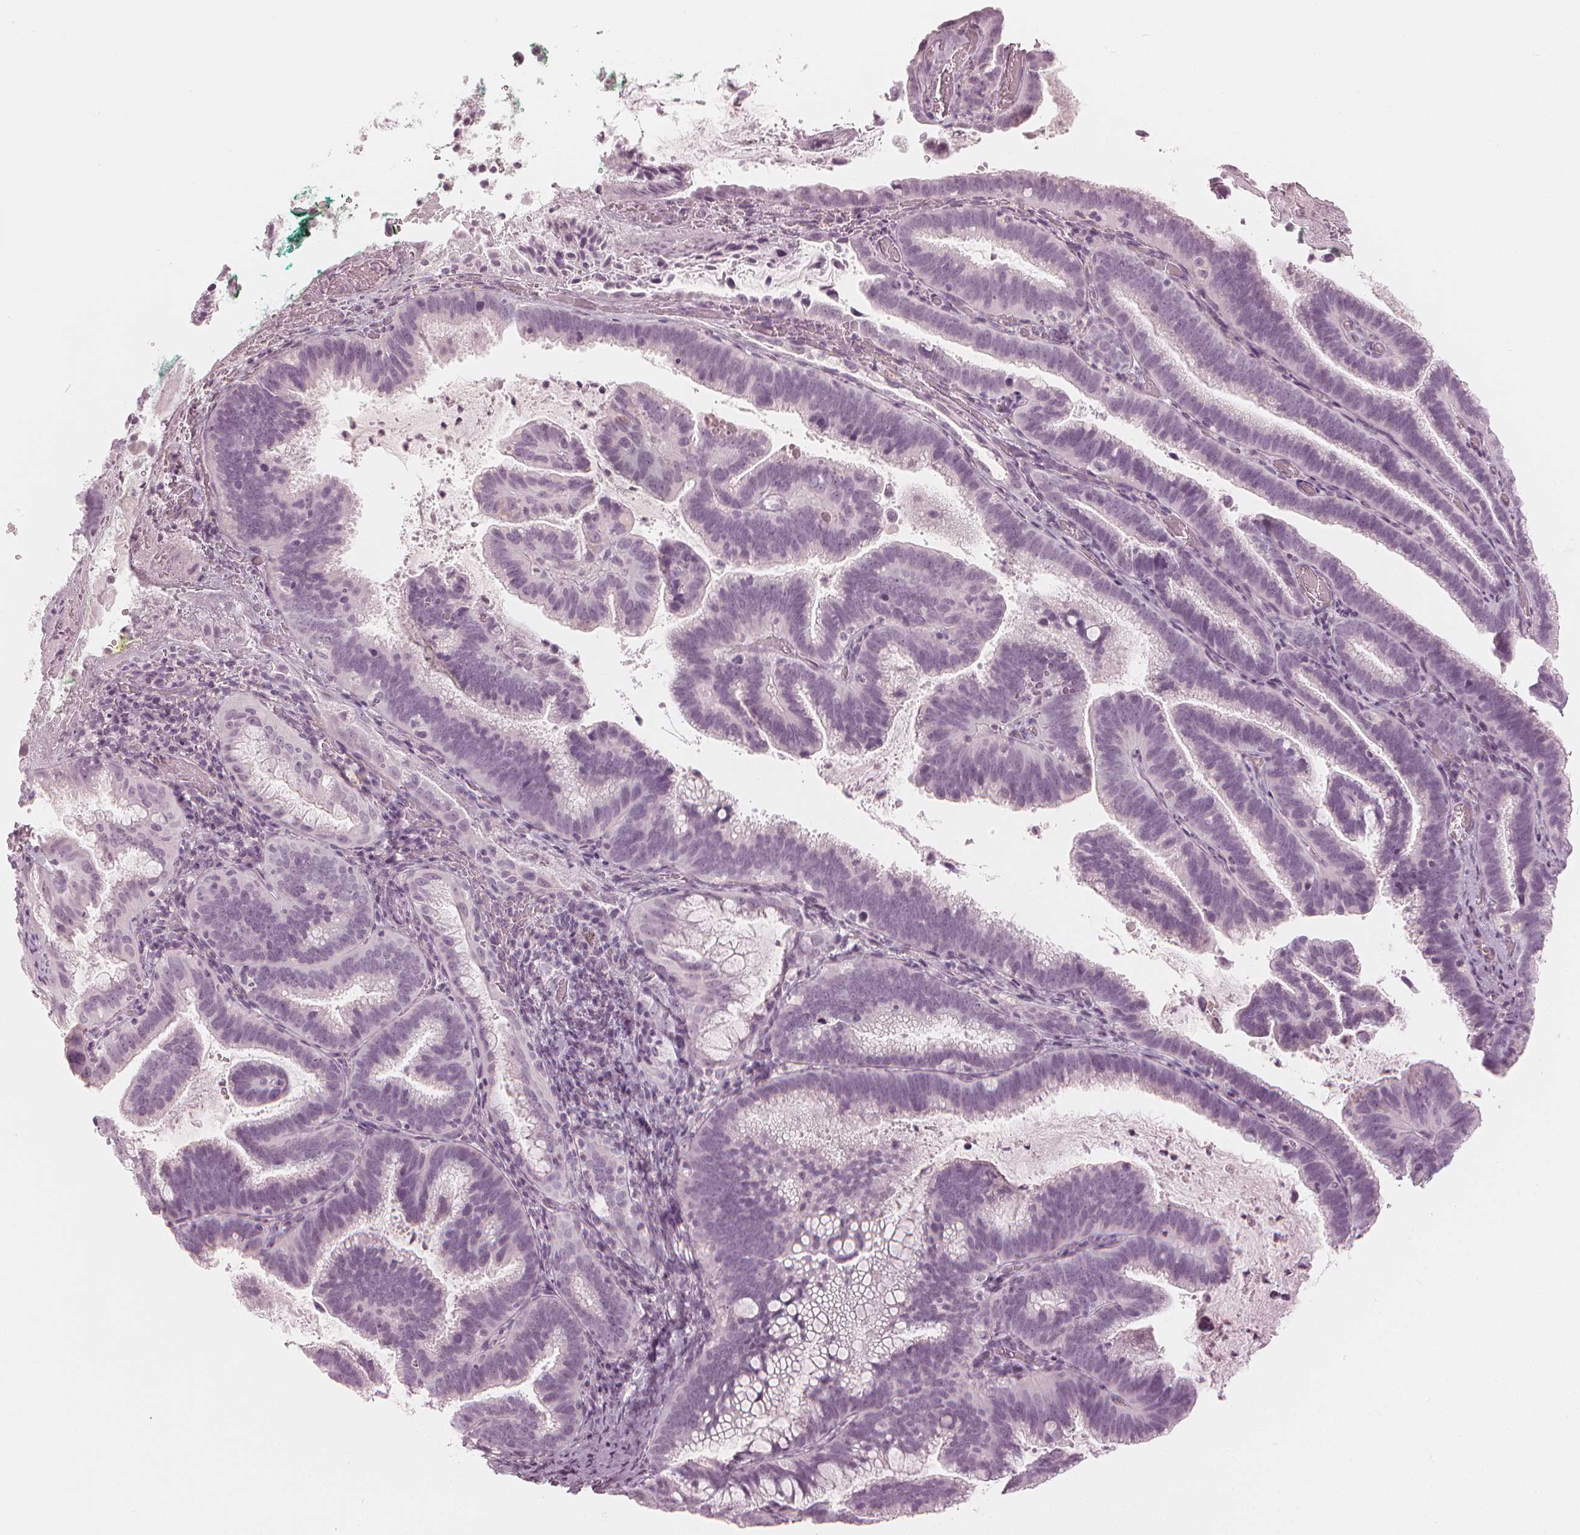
{"staining": {"intensity": "negative", "quantity": "none", "location": "none"}, "tissue": "cervical cancer", "cell_type": "Tumor cells", "image_type": "cancer", "snomed": [{"axis": "morphology", "description": "Adenocarcinoma, NOS"}, {"axis": "topography", "description": "Cervix"}], "caption": "The image demonstrates no staining of tumor cells in cervical cancer (adenocarcinoma).", "gene": "PAEP", "patient": {"sex": "female", "age": 61}}